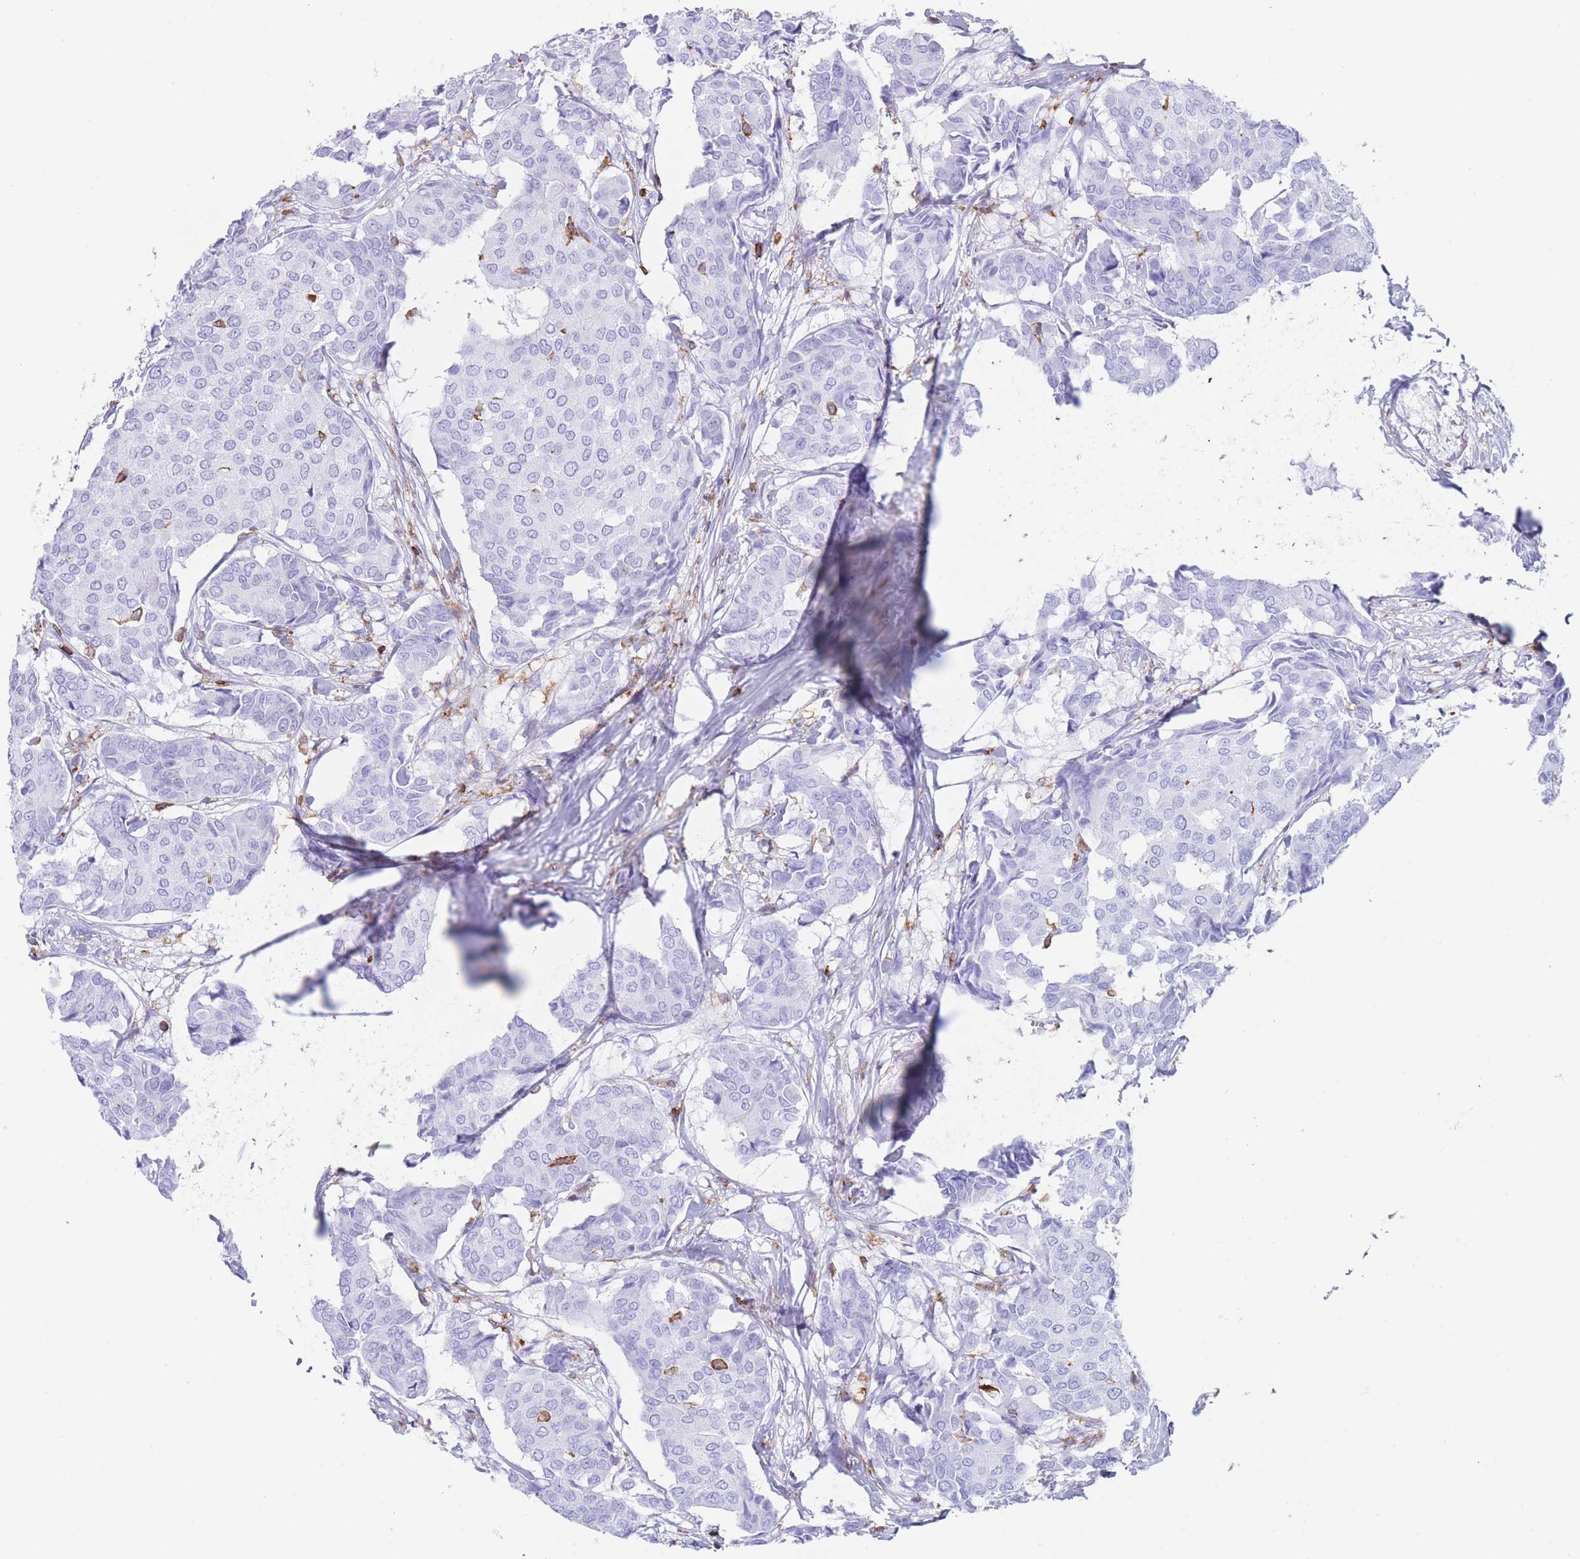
{"staining": {"intensity": "negative", "quantity": "none", "location": "none"}, "tissue": "breast cancer", "cell_type": "Tumor cells", "image_type": "cancer", "snomed": [{"axis": "morphology", "description": "Duct carcinoma"}, {"axis": "topography", "description": "Breast"}], "caption": "DAB immunohistochemical staining of human breast cancer (infiltrating ductal carcinoma) displays no significant expression in tumor cells.", "gene": "CORO1A", "patient": {"sex": "female", "age": 75}}